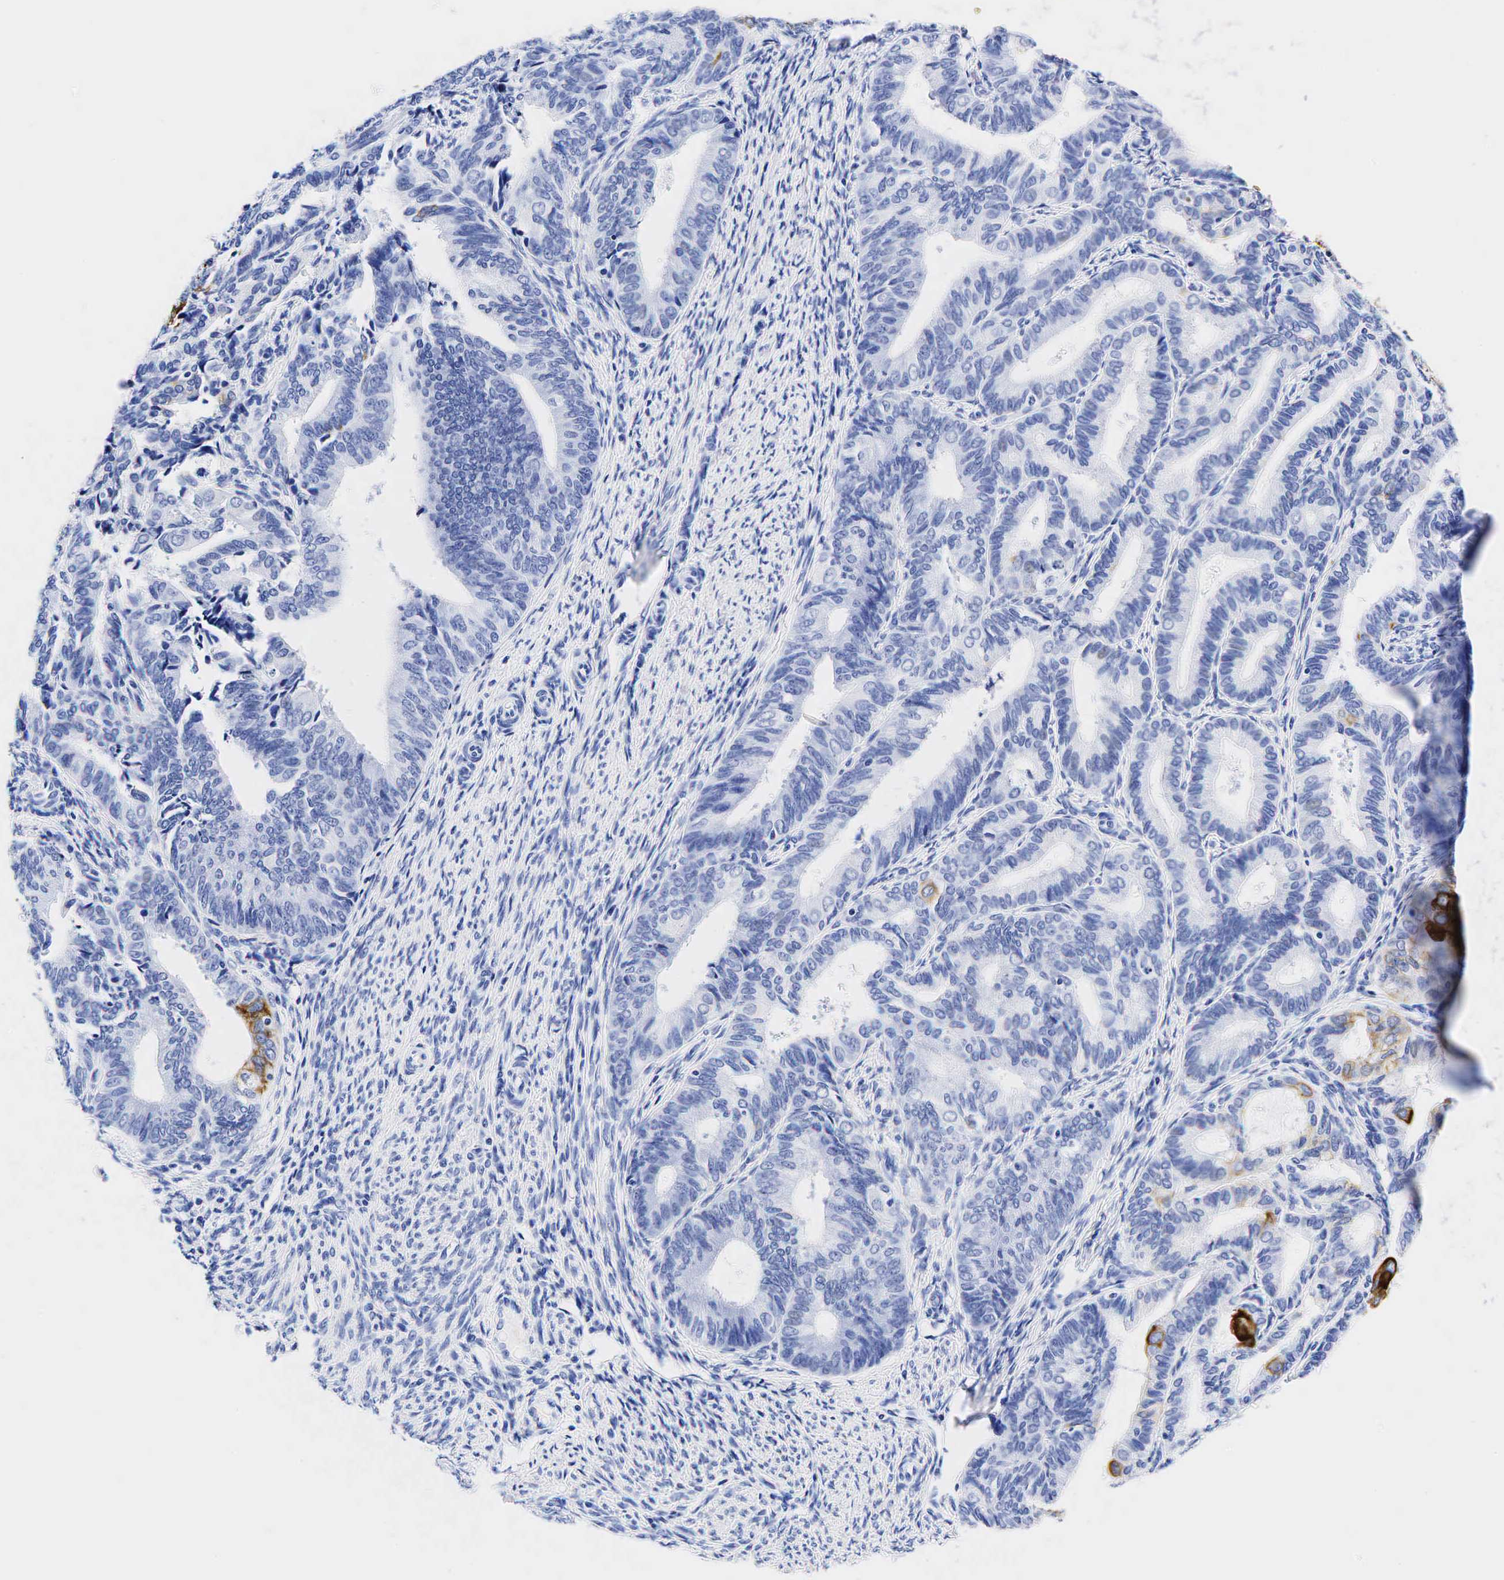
{"staining": {"intensity": "strong", "quantity": "<25%", "location": "cytoplasmic/membranous"}, "tissue": "endometrial cancer", "cell_type": "Tumor cells", "image_type": "cancer", "snomed": [{"axis": "morphology", "description": "Adenocarcinoma, NOS"}, {"axis": "topography", "description": "Endometrium"}], "caption": "Immunohistochemical staining of human adenocarcinoma (endometrial) demonstrates strong cytoplasmic/membranous protein positivity in about <25% of tumor cells.", "gene": "KRT19", "patient": {"sex": "female", "age": 63}}